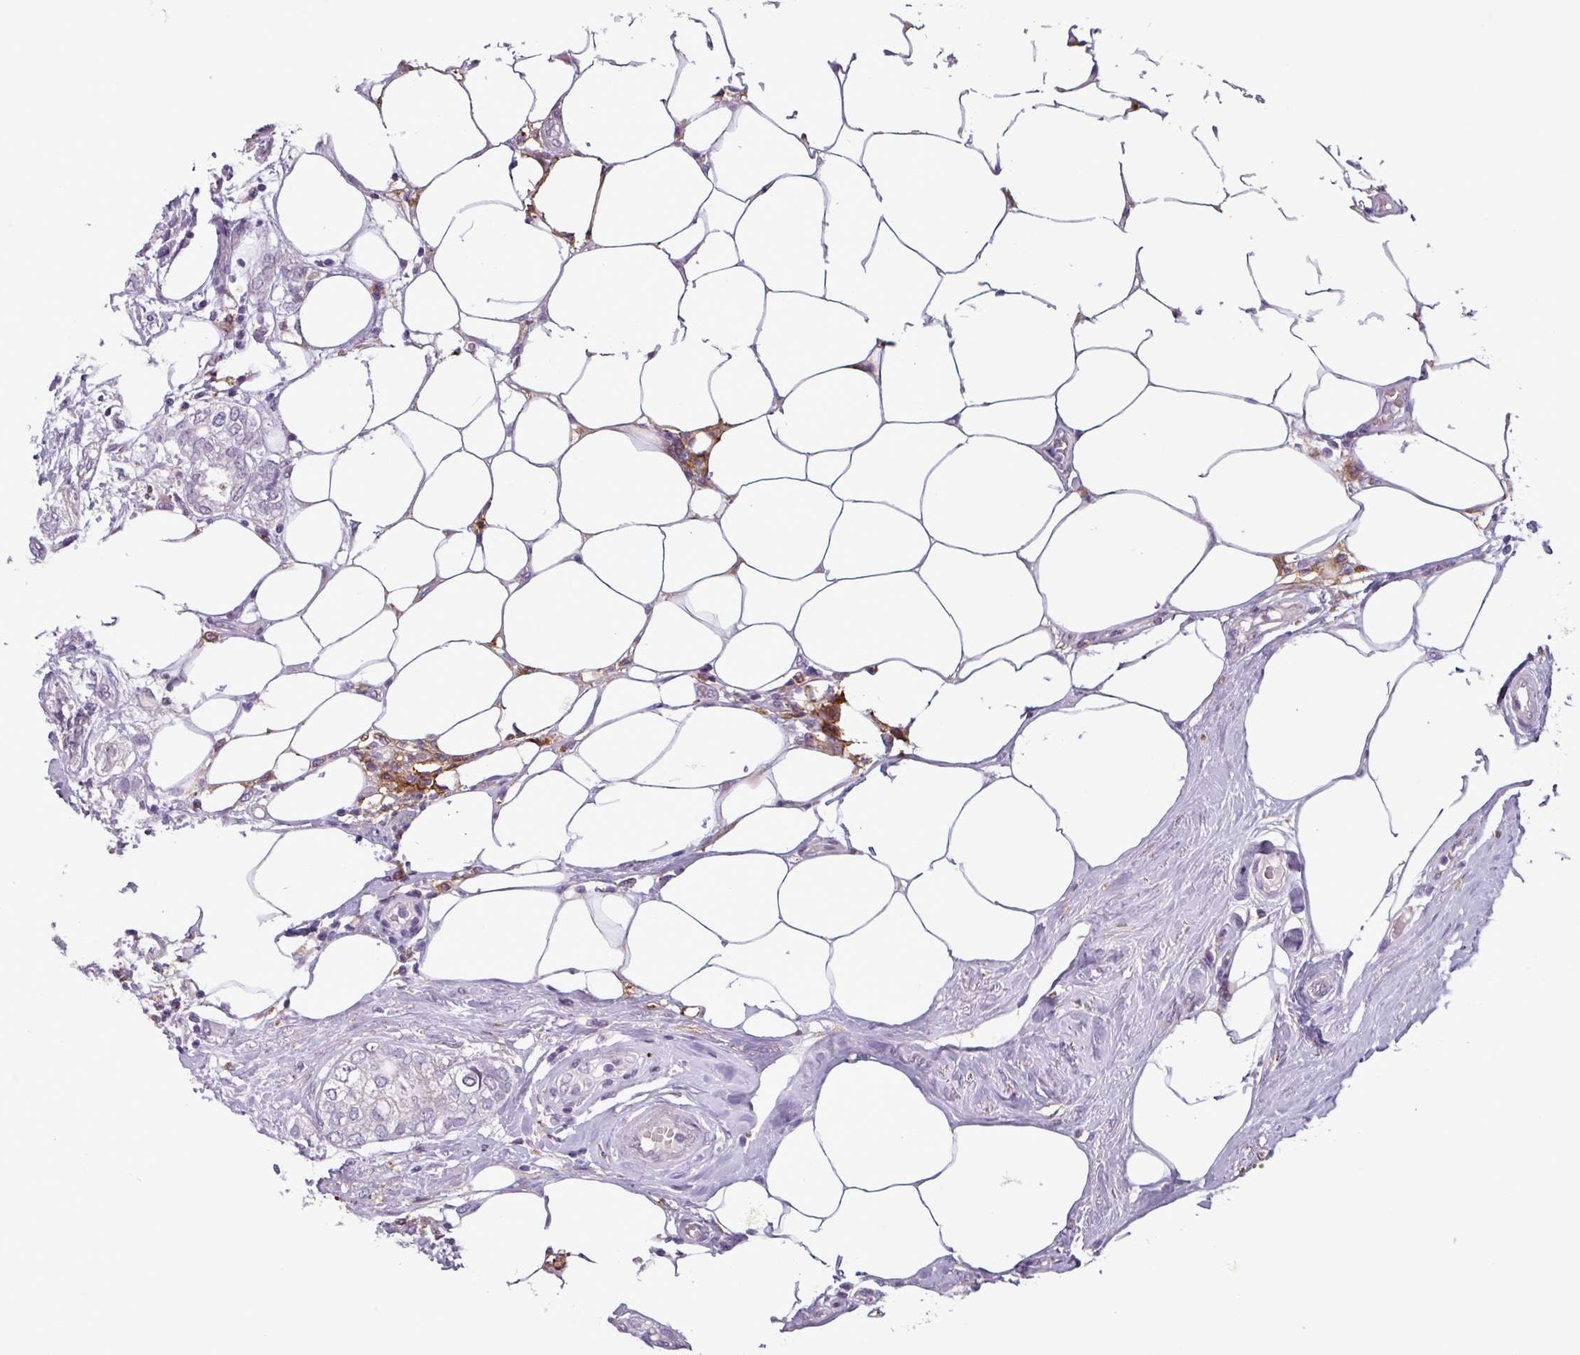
{"staining": {"intensity": "negative", "quantity": "none", "location": "none"}, "tissue": "breast cancer", "cell_type": "Tumor cells", "image_type": "cancer", "snomed": [{"axis": "morphology", "description": "Duct carcinoma"}, {"axis": "topography", "description": "Breast"}], "caption": "IHC of human breast cancer (invasive ductal carcinoma) exhibits no expression in tumor cells.", "gene": "C9orf24", "patient": {"sex": "female", "age": 73}}